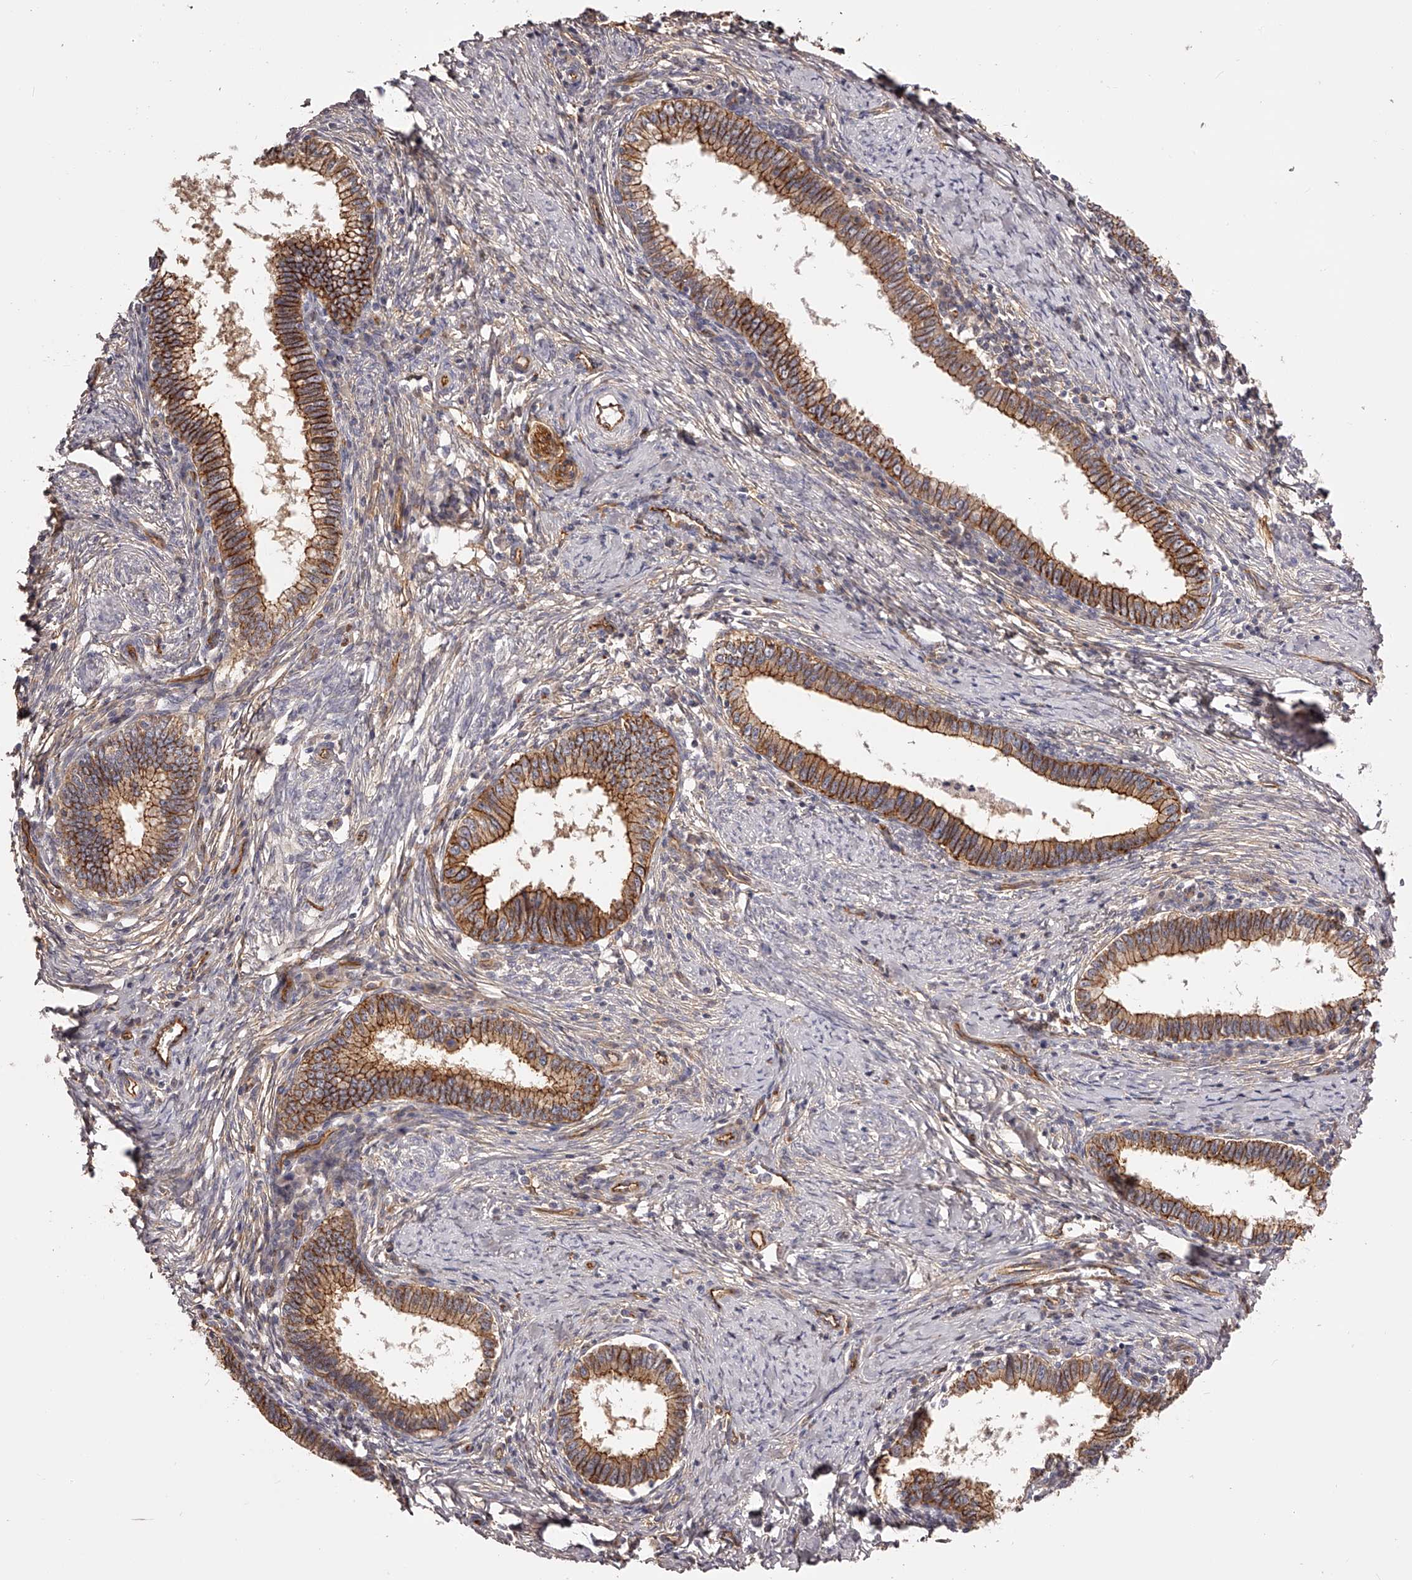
{"staining": {"intensity": "moderate", "quantity": ">75%", "location": "cytoplasmic/membranous"}, "tissue": "cervical cancer", "cell_type": "Tumor cells", "image_type": "cancer", "snomed": [{"axis": "morphology", "description": "Adenocarcinoma, NOS"}, {"axis": "topography", "description": "Cervix"}], "caption": "Protein expression by immunohistochemistry (IHC) demonstrates moderate cytoplasmic/membranous staining in approximately >75% of tumor cells in adenocarcinoma (cervical).", "gene": "LTV1", "patient": {"sex": "female", "age": 36}}